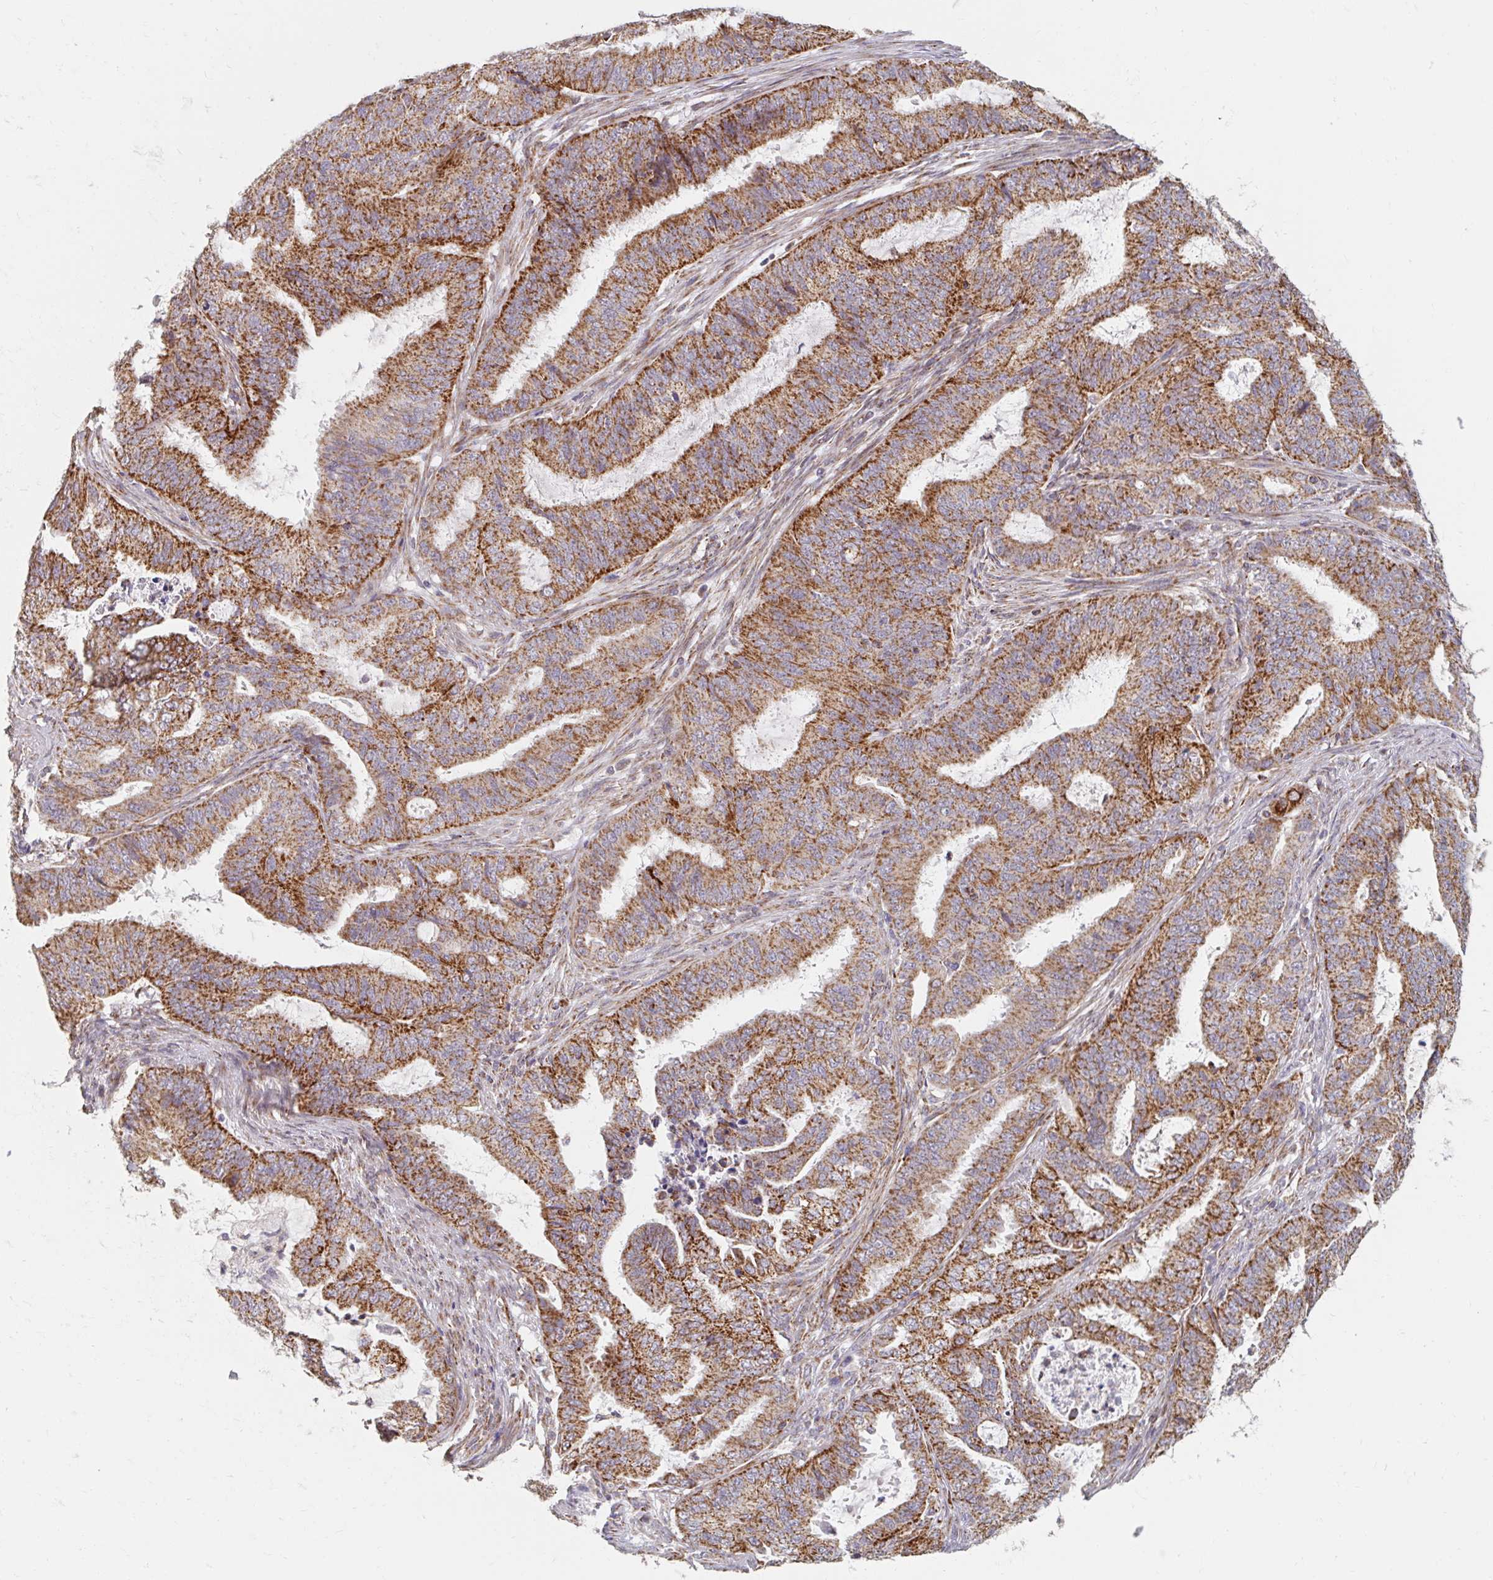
{"staining": {"intensity": "moderate", "quantity": ">75%", "location": "cytoplasmic/membranous"}, "tissue": "endometrial cancer", "cell_type": "Tumor cells", "image_type": "cancer", "snomed": [{"axis": "morphology", "description": "Adenocarcinoma, NOS"}, {"axis": "topography", "description": "Endometrium"}], "caption": "Human endometrial cancer stained with a protein marker demonstrates moderate staining in tumor cells.", "gene": "MAVS", "patient": {"sex": "female", "age": 51}}